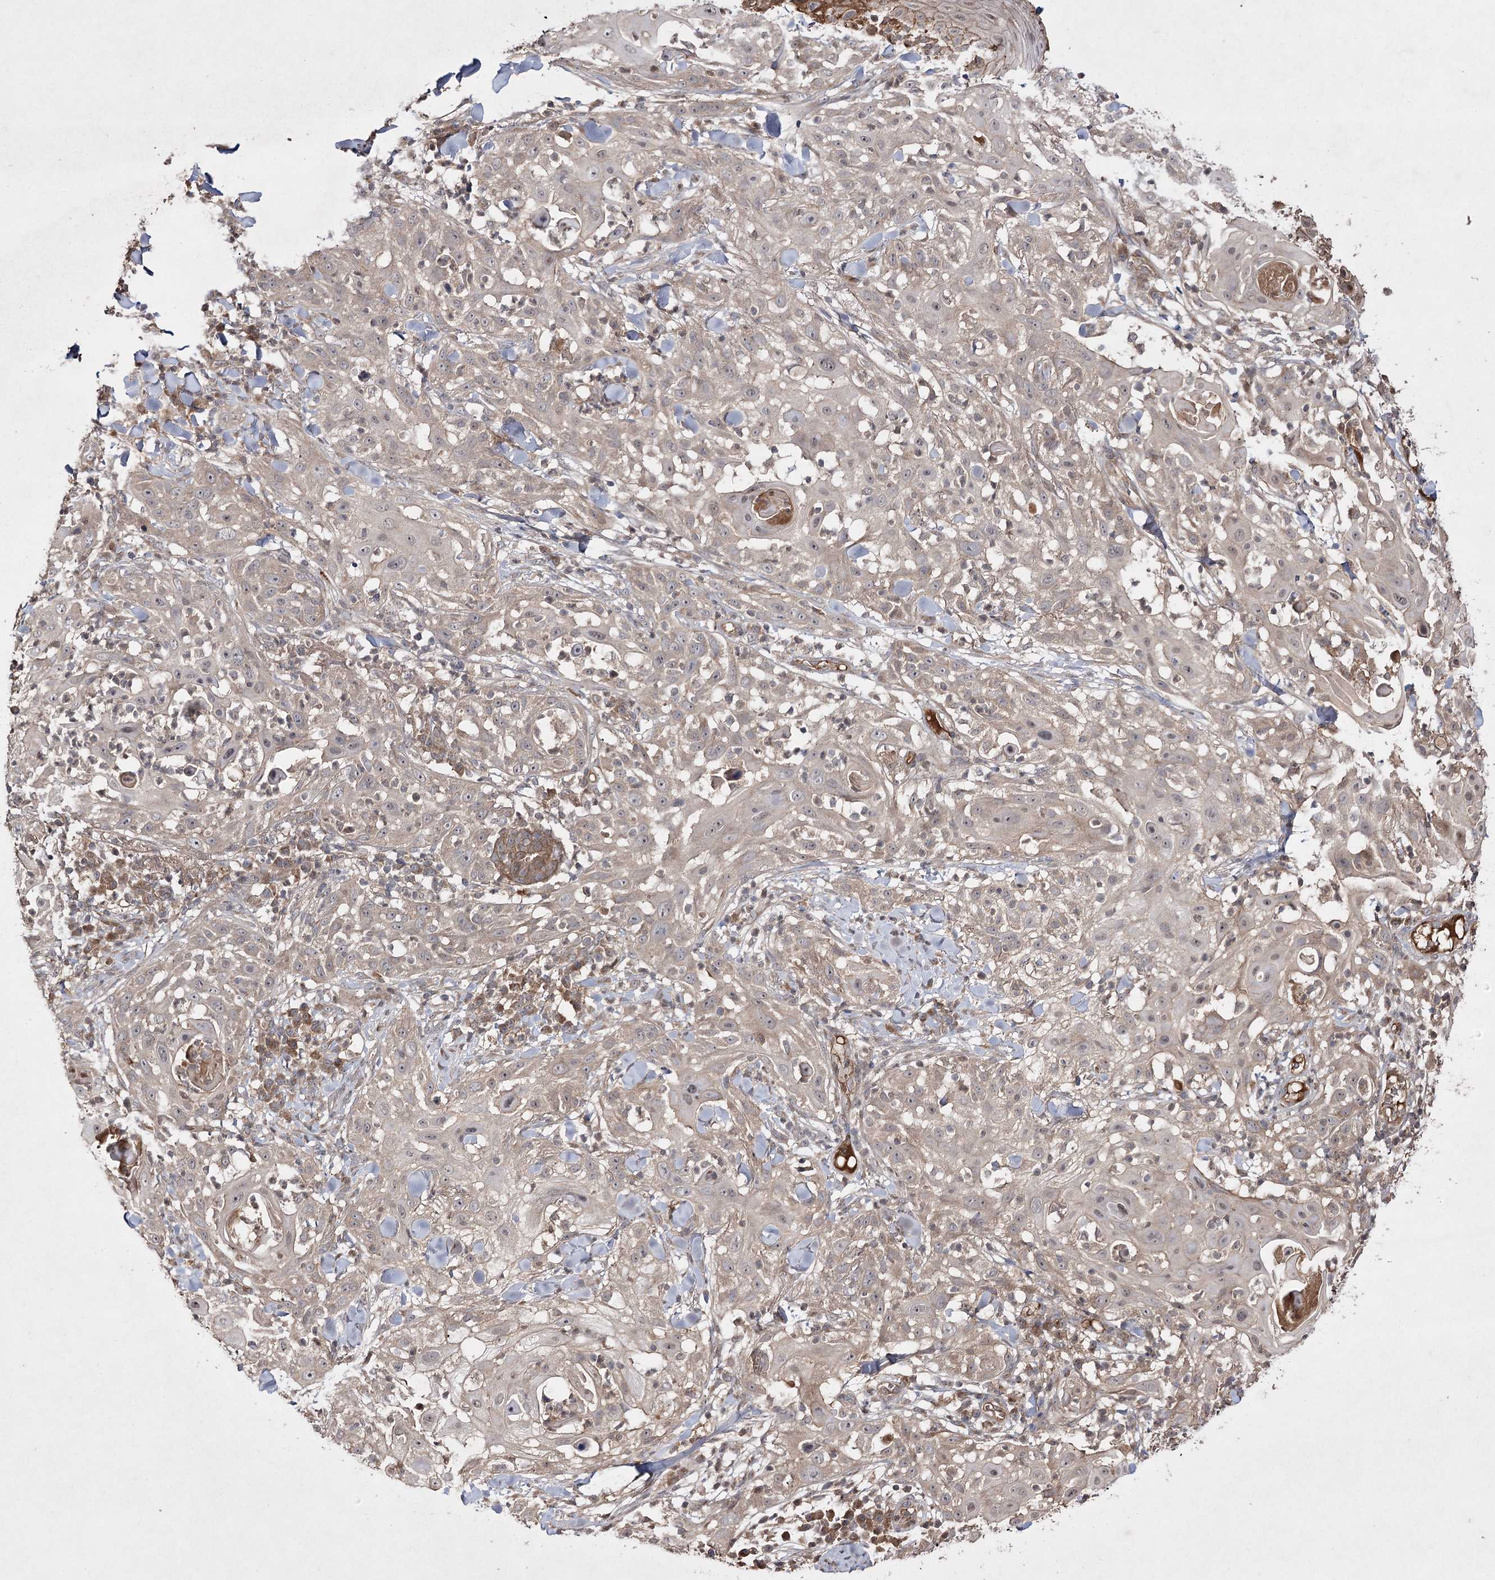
{"staining": {"intensity": "weak", "quantity": ">75%", "location": "cytoplasmic/membranous"}, "tissue": "skin cancer", "cell_type": "Tumor cells", "image_type": "cancer", "snomed": [{"axis": "morphology", "description": "Squamous cell carcinoma, NOS"}, {"axis": "topography", "description": "Skin"}], "caption": "Immunohistochemical staining of human skin cancer (squamous cell carcinoma) reveals low levels of weak cytoplasmic/membranous positivity in about >75% of tumor cells. Ihc stains the protein in brown and the nuclei are stained blue.", "gene": "FANCL", "patient": {"sex": "female", "age": 44}}